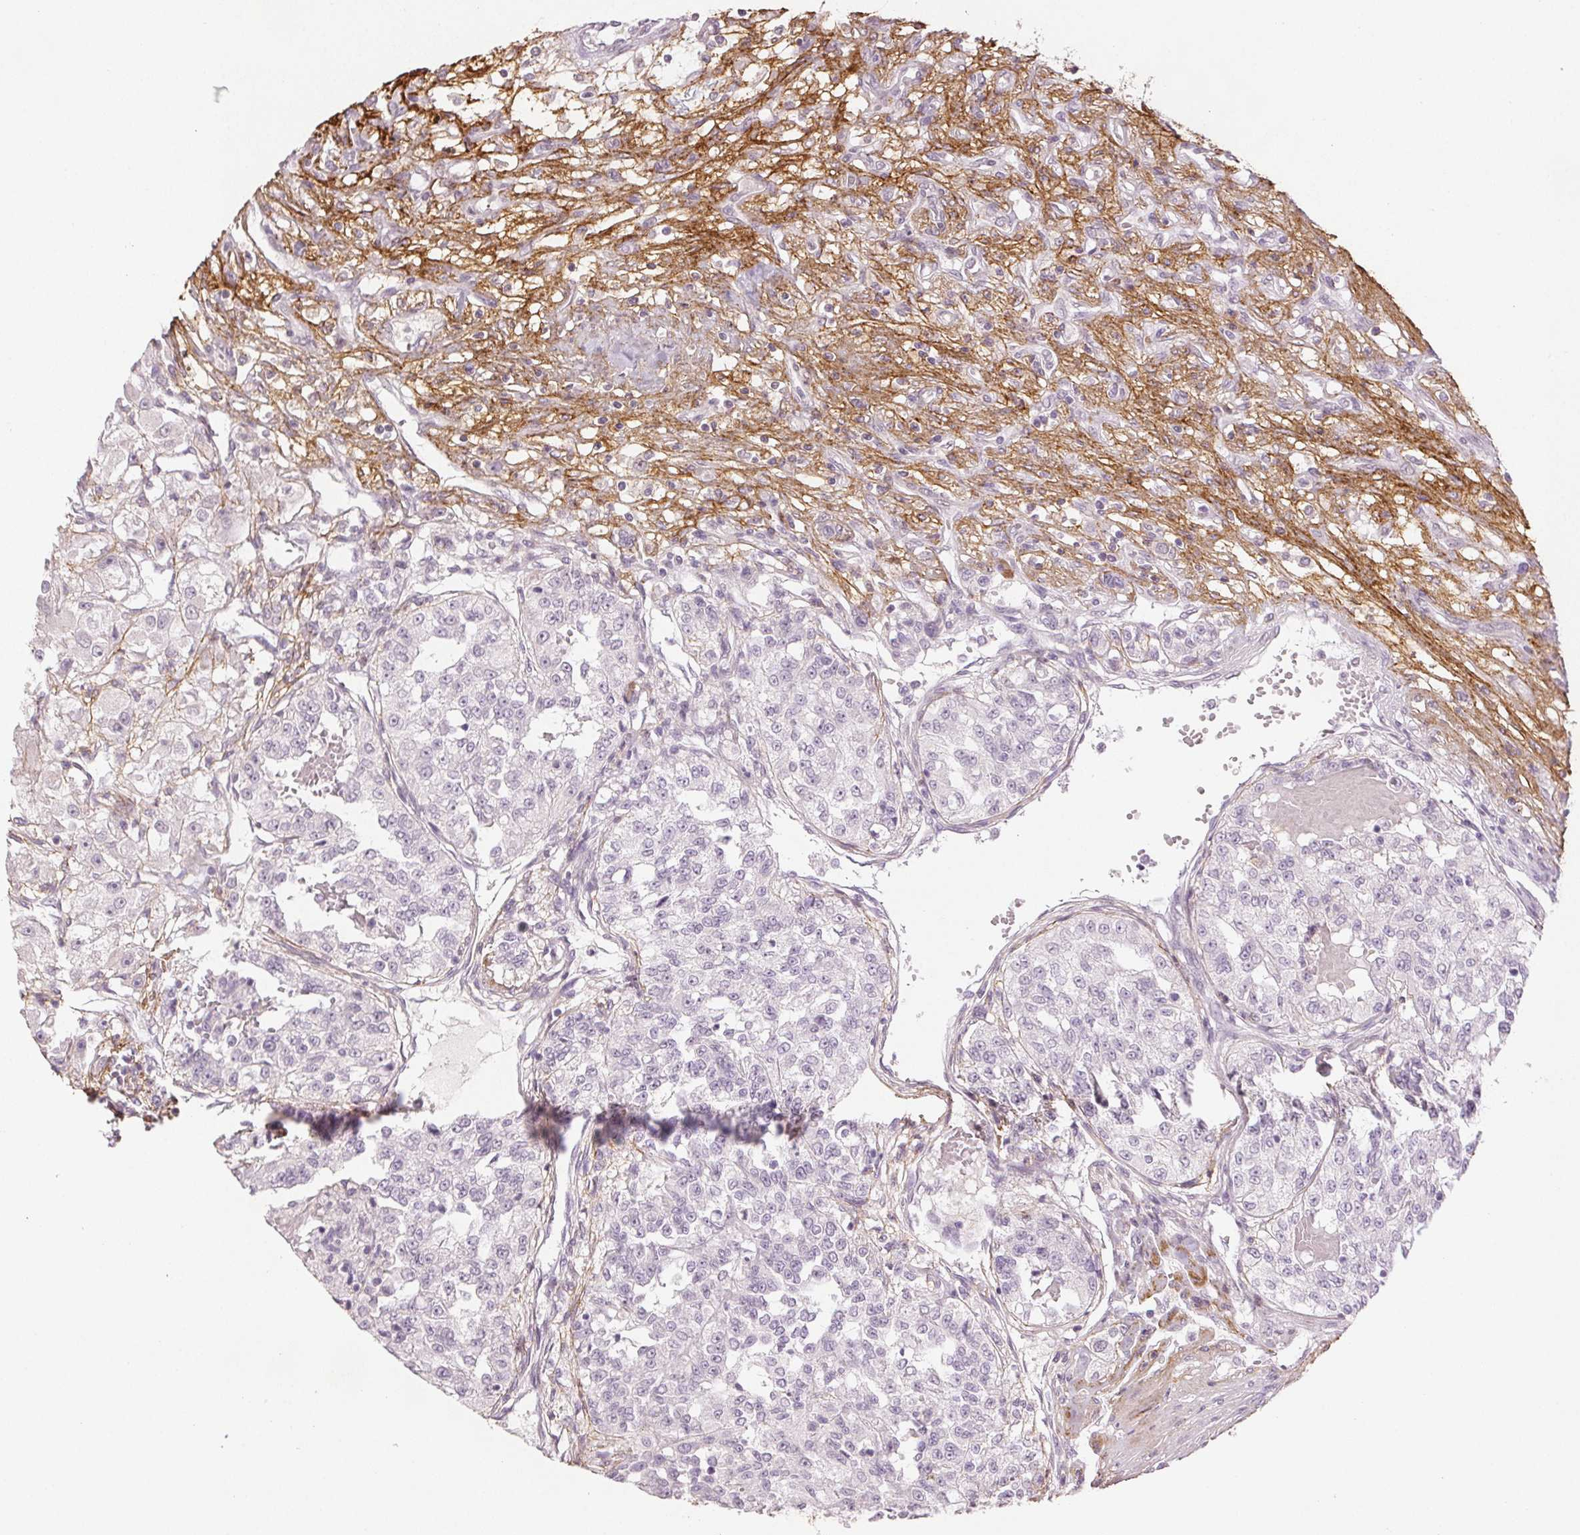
{"staining": {"intensity": "negative", "quantity": "none", "location": "none"}, "tissue": "renal cancer", "cell_type": "Tumor cells", "image_type": "cancer", "snomed": [{"axis": "morphology", "description": "Adenocarcinoma, NOS"}, {"axis": "topography", "description": "Kidney"}], "caption": "Human adenocarcinoma (renal) stained for a protein using immunohistochemistry (IHC) exhibits no staining in tumor cells.", "gene": "FBN1", "patient": {"sex": "female", "age": 63}}